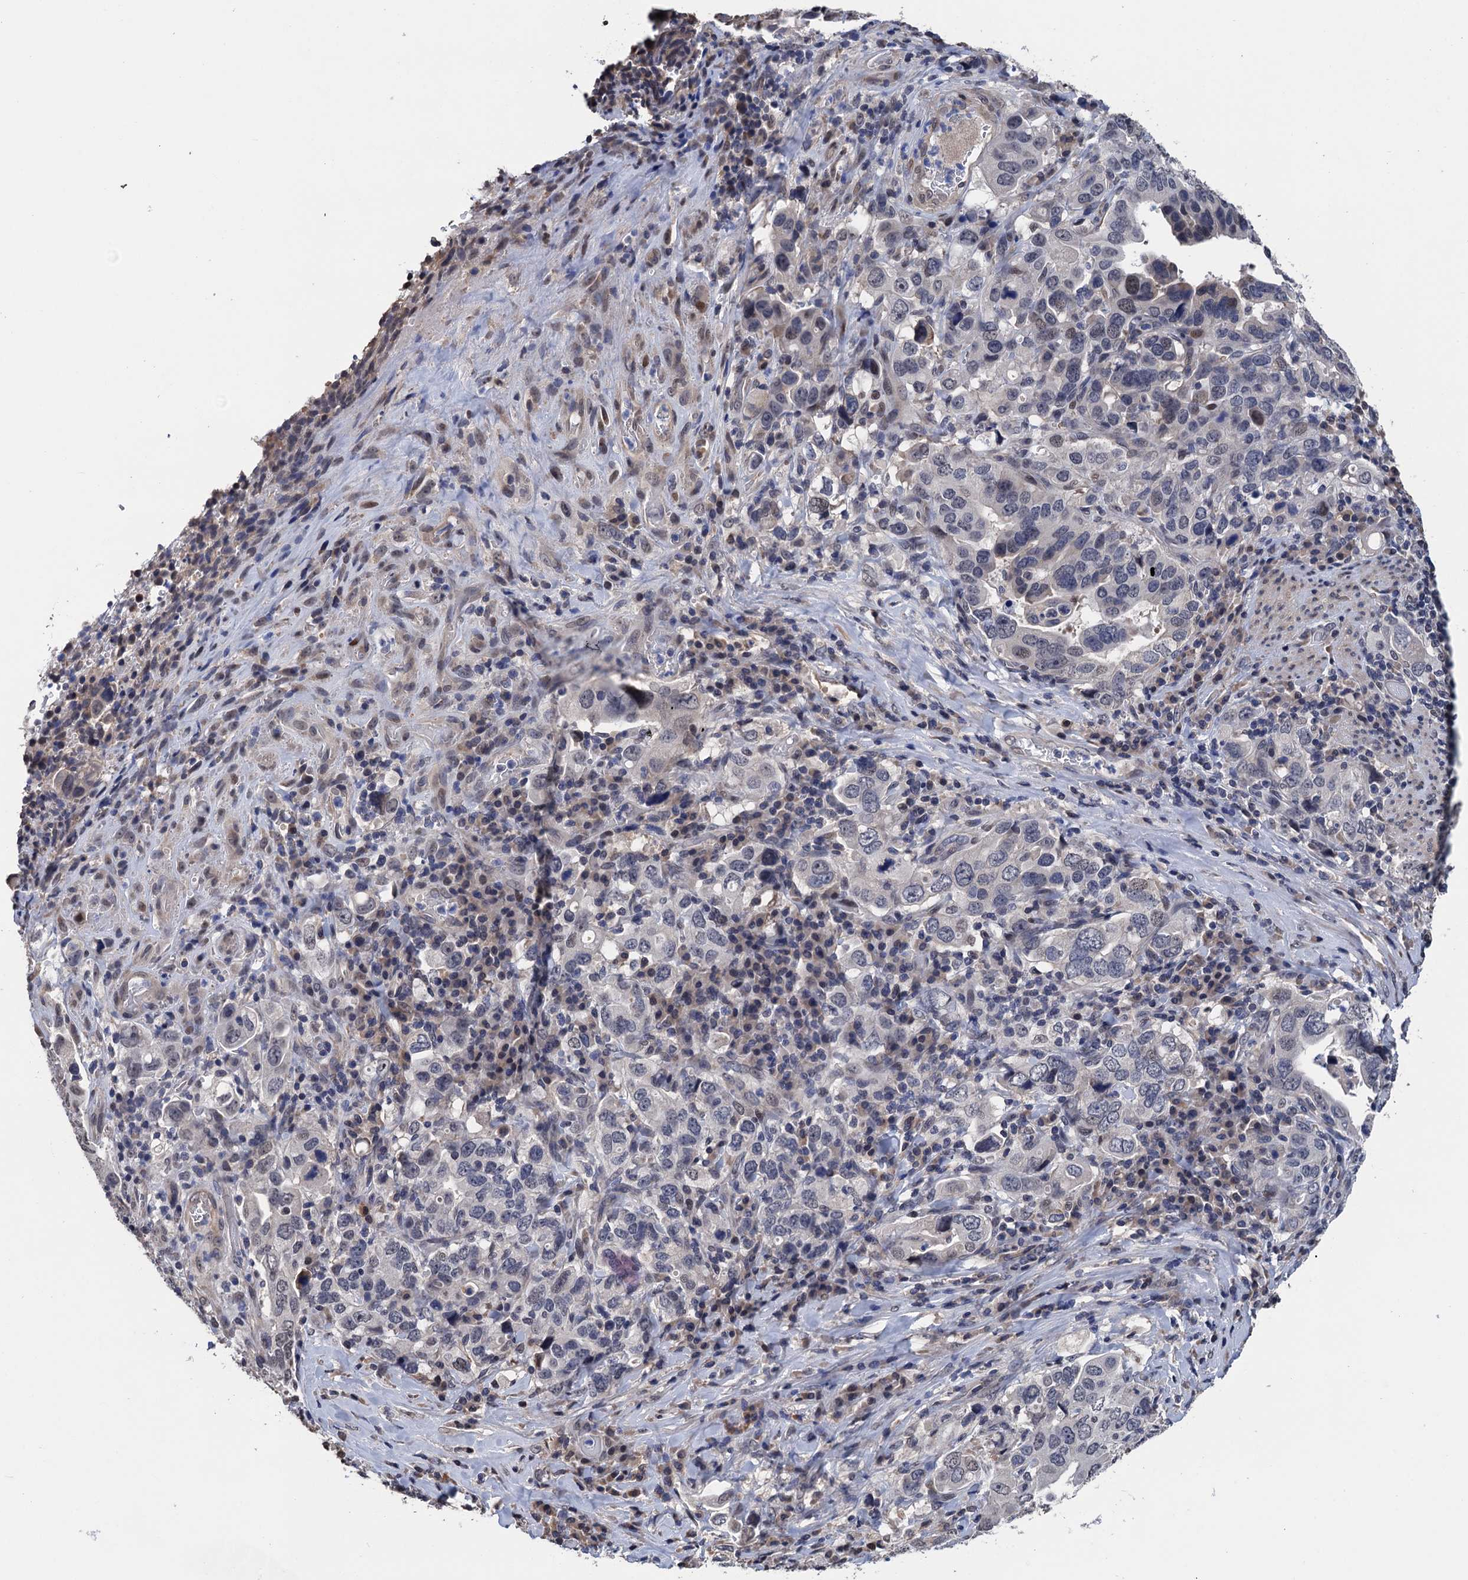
{"staining": {"intensity": "negative", "quantity": "none", "location": "none"}, "tissue": "stomach cancer", "cell_type": "Tumor cells", "image_type": "cancer", "snomed": [{"axis": "morphology", "description": "Adenocarcinoma, NOS"}, {"axis": "topography", "description": "Stomach, upper"}], "caption": "Human adenocarcinoma (stomach) stained for a protein using IHC demonstrates no staining in tumor cells.", "gene": "ART5", "patient": {"sex": "male", "age": 62}}